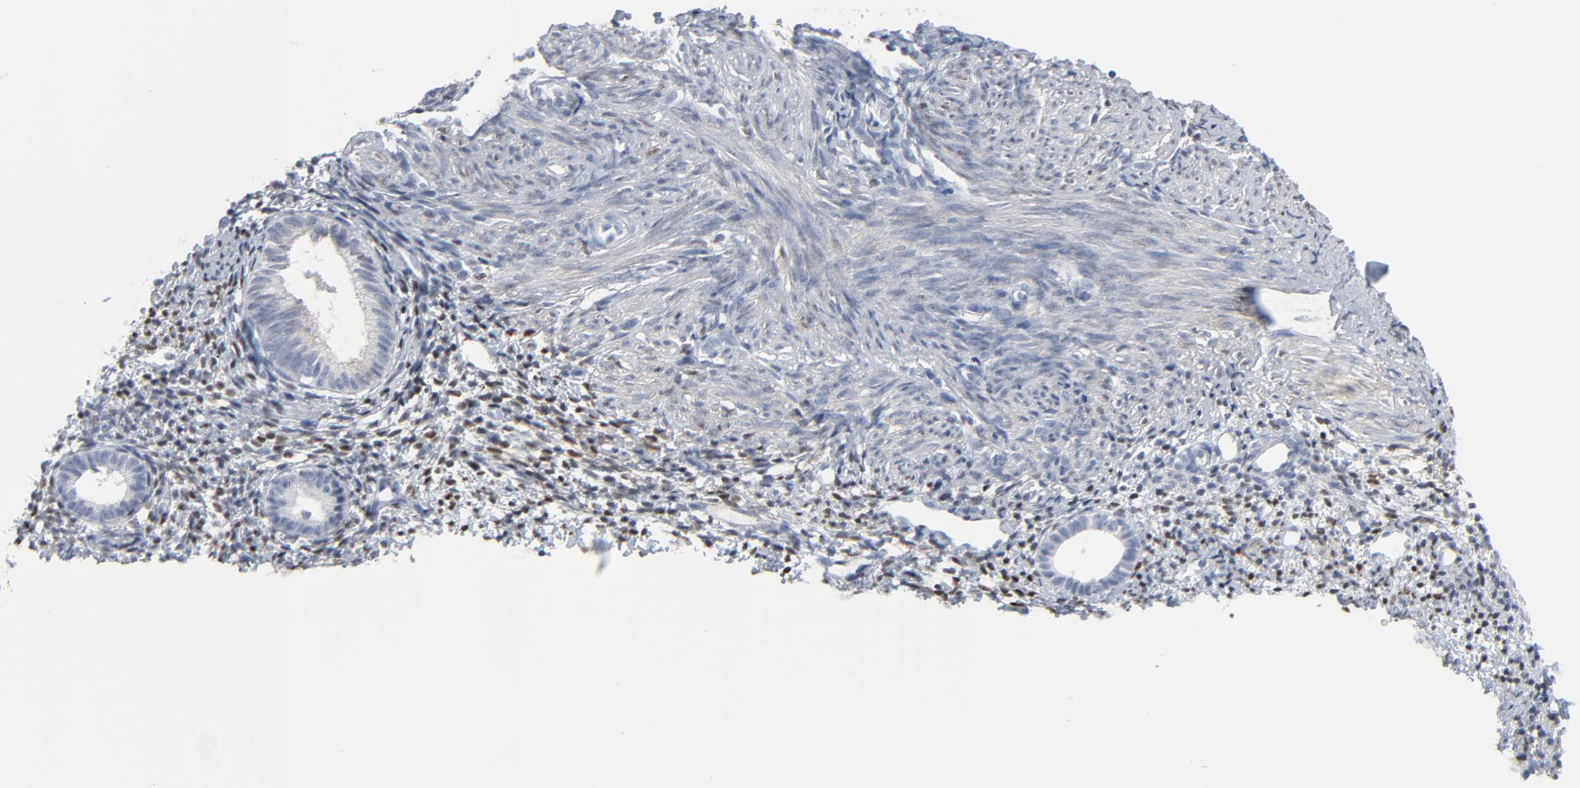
{"staining": {"intensity": "moderate", "quantity": ">75%", "location": "nuclear"}, "tissue": "endometrium", "cell_type": "Cells in endometrial stroma", "image_type": "normal", "snomed": [{"axis": "morphology", "description": "Normal tissue, NOS"}, {"axis": "topography", "description": "Smooth muscle"}, {"axis": "topography", "description": "Endometrium"}], "caption": "Cells in endometrial stroma display medium levels of moderate nuclear expression in approximately >75% of cells in normal human endometrium. The protein of interest is stained brown, and the nuclei are stained in blue (DAB (3,3'-diaminobenzidine) IHC with brightfield microscopy, high magnification).", "gene": "MITF", "patient": {"sex": "female", "age": 57}}